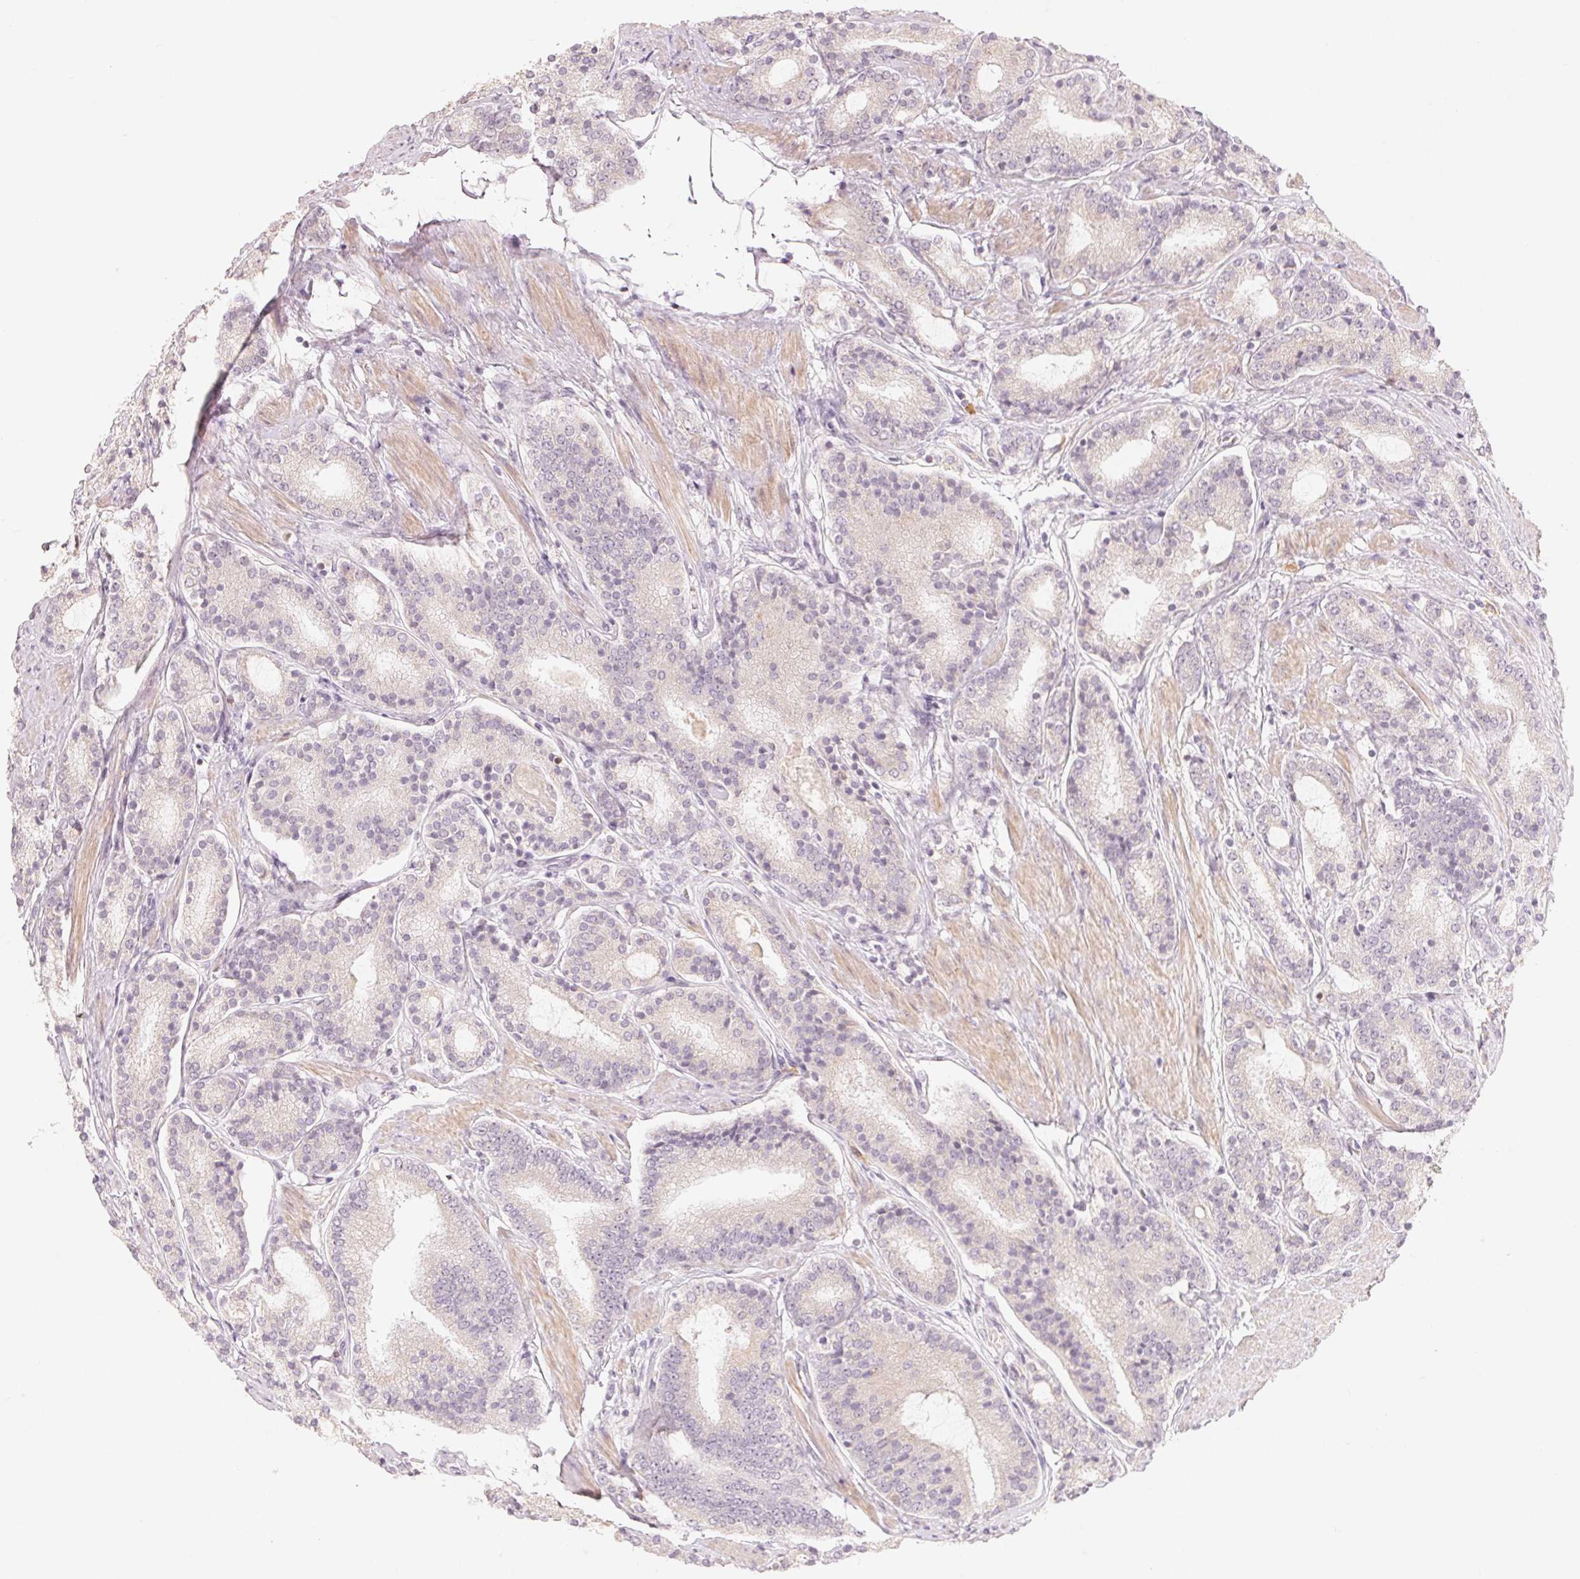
{"staining": {"intensity": "negative", "quantity": "none", "location": "none"}, "tissue": "prostate cancer", "cell_type": "Tumor cells", "image_type": "cancer", "snomed": [{"axis": "morphology", "description": "Adenocarcinoma, High grade"}, {"axis": "topography", "description": "Prostate"}], "caption": "This is an immunohistochemistry (IHC) image of prostate cancer (adenocarcinoma (high-grade)). There is no staining in tumor cells.", "gene": "DENND2C", "patient": {"sex": "male", "age": 63}}